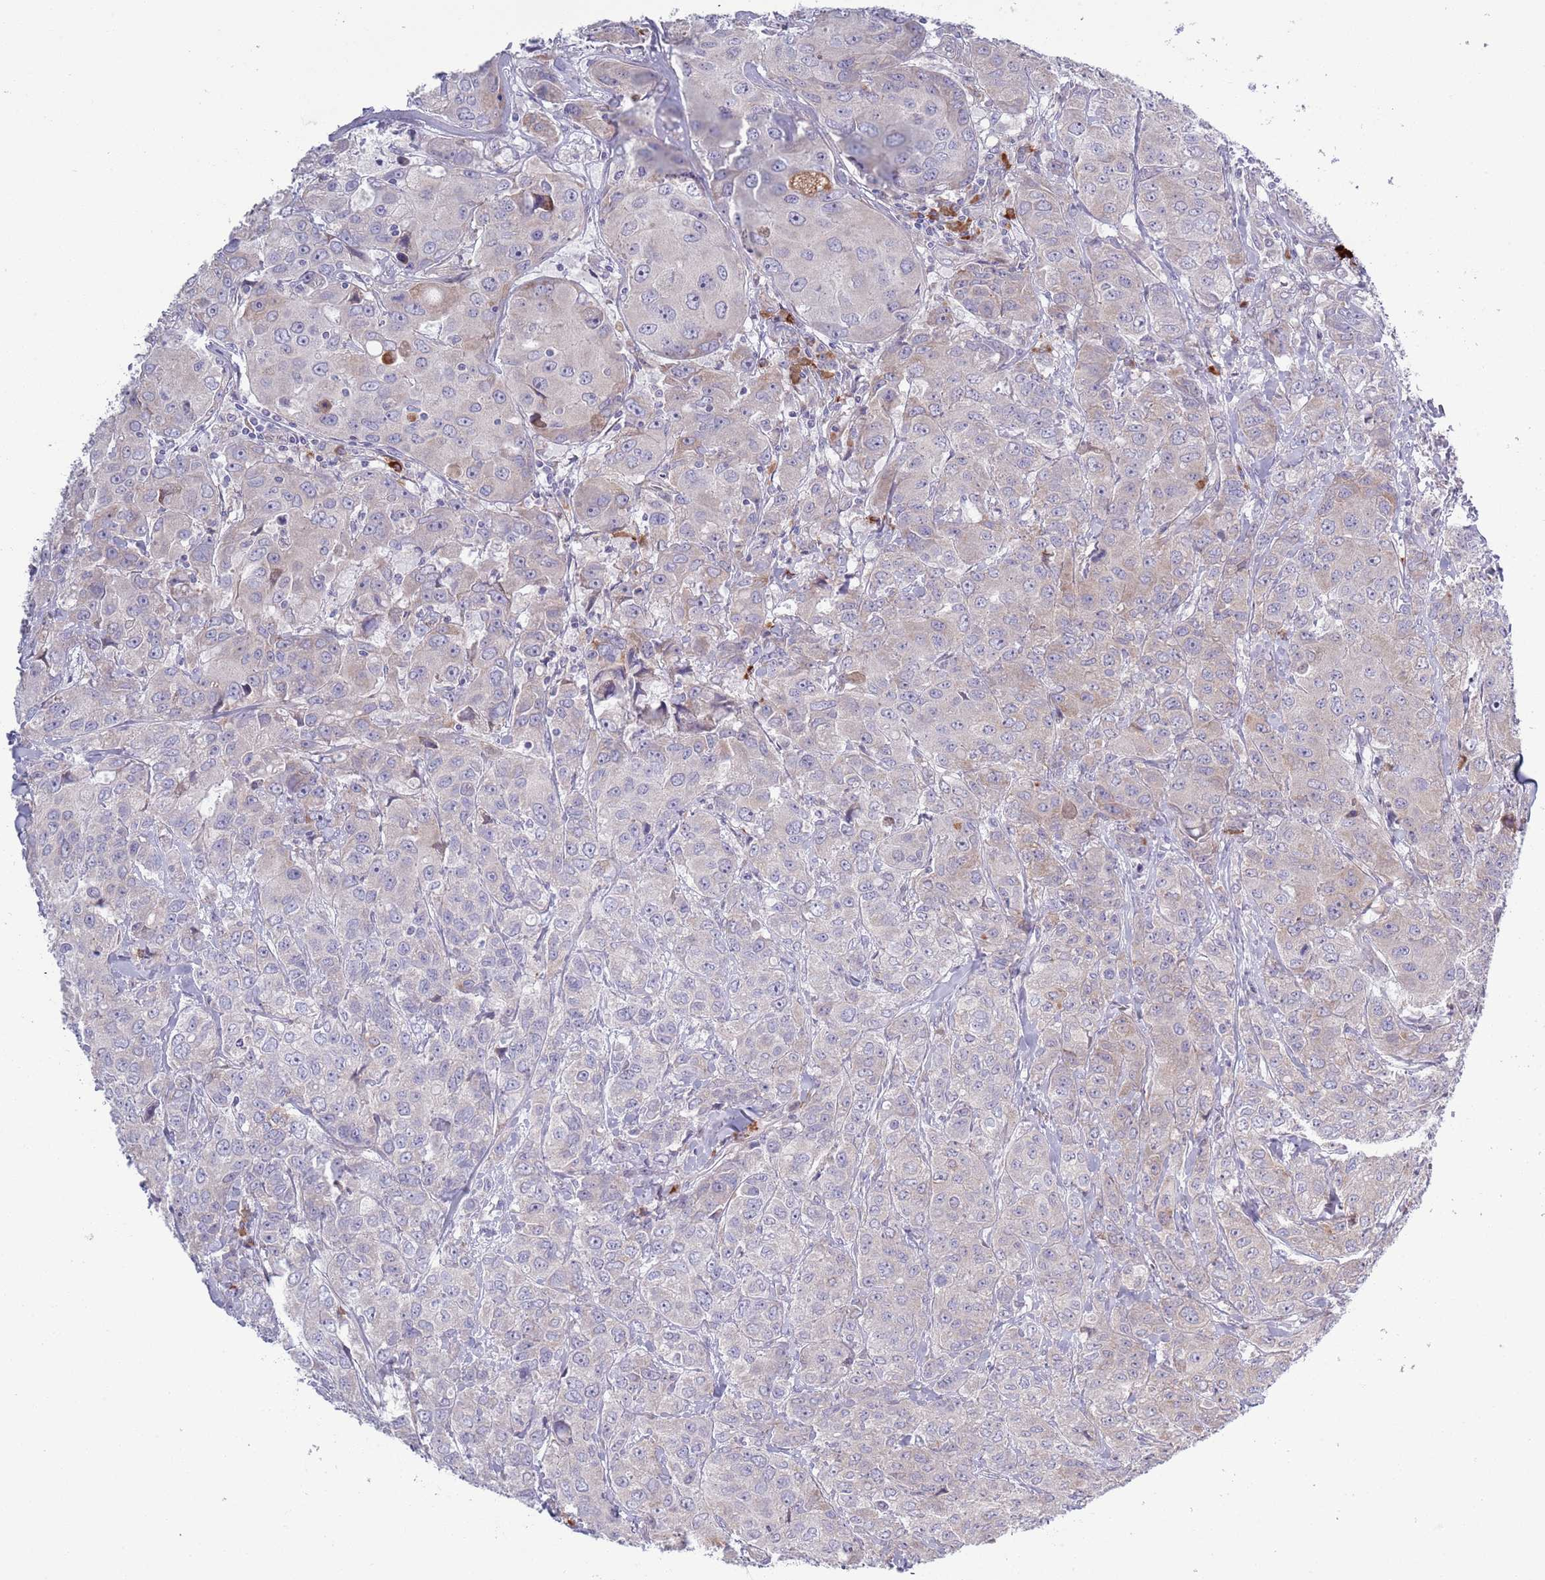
{"staining": {"intensity": "weak", "quantity": "<25%", "location": "cytoplasmic/membranous"}, "tissue": "breast cancer", "cell_type": "Tumor cells", "image_type": "cancer", "snomed": [{"axis": "morphology", "description": "Duct carcinoma"}, {"axis": "topography", "description": "Breast"}], "caption": "An image of human breast cancer is negative for staining in tumor cells.", "gene": "LTB", "patient": {"sex": "female", "age": 43}}